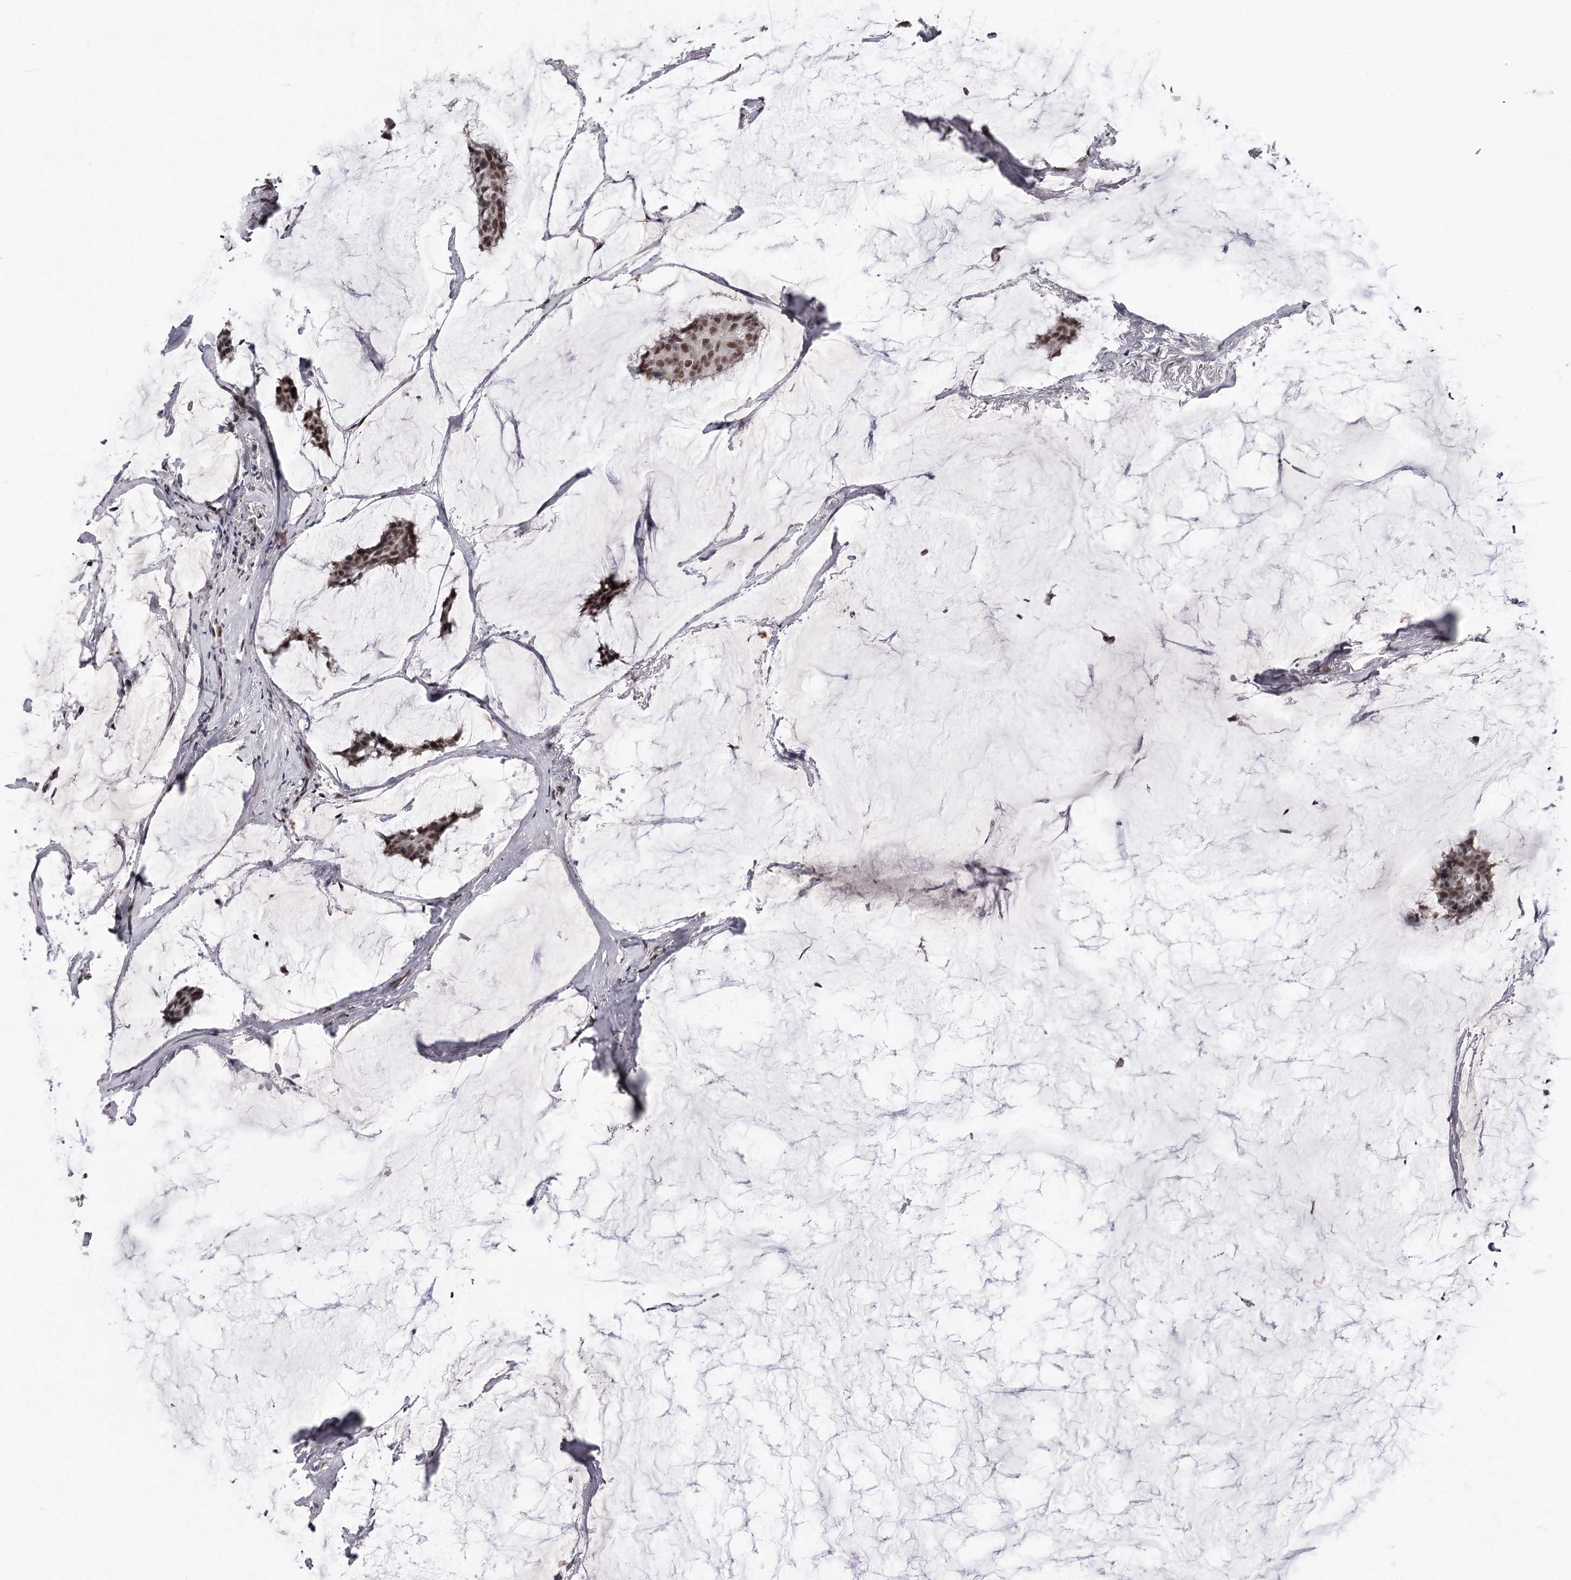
{"staining": {"intensity": "moderate", "quantity": ">75%", "location": "nuclear"}, "tissue": "breast cancer", "cell_type": "Tumor cells", "image_type": "cancer", "snomed": [{"axis": "morphology", "description": "Duct carcinoma"}, {"axis": "topography", "description": "Breast"}], "caption": "High-magnification brightfield microscopy of breast cancer stained with DAB (3,3'-diaminobenzidine) (brown) and counterstained with hematoxylin (blue). tumor cells exhibit moderate nuclear expression is appreciated in approximately>75% of cells.", "gene": "TTC33", "patient": {"sex": "female", "age": 93}}